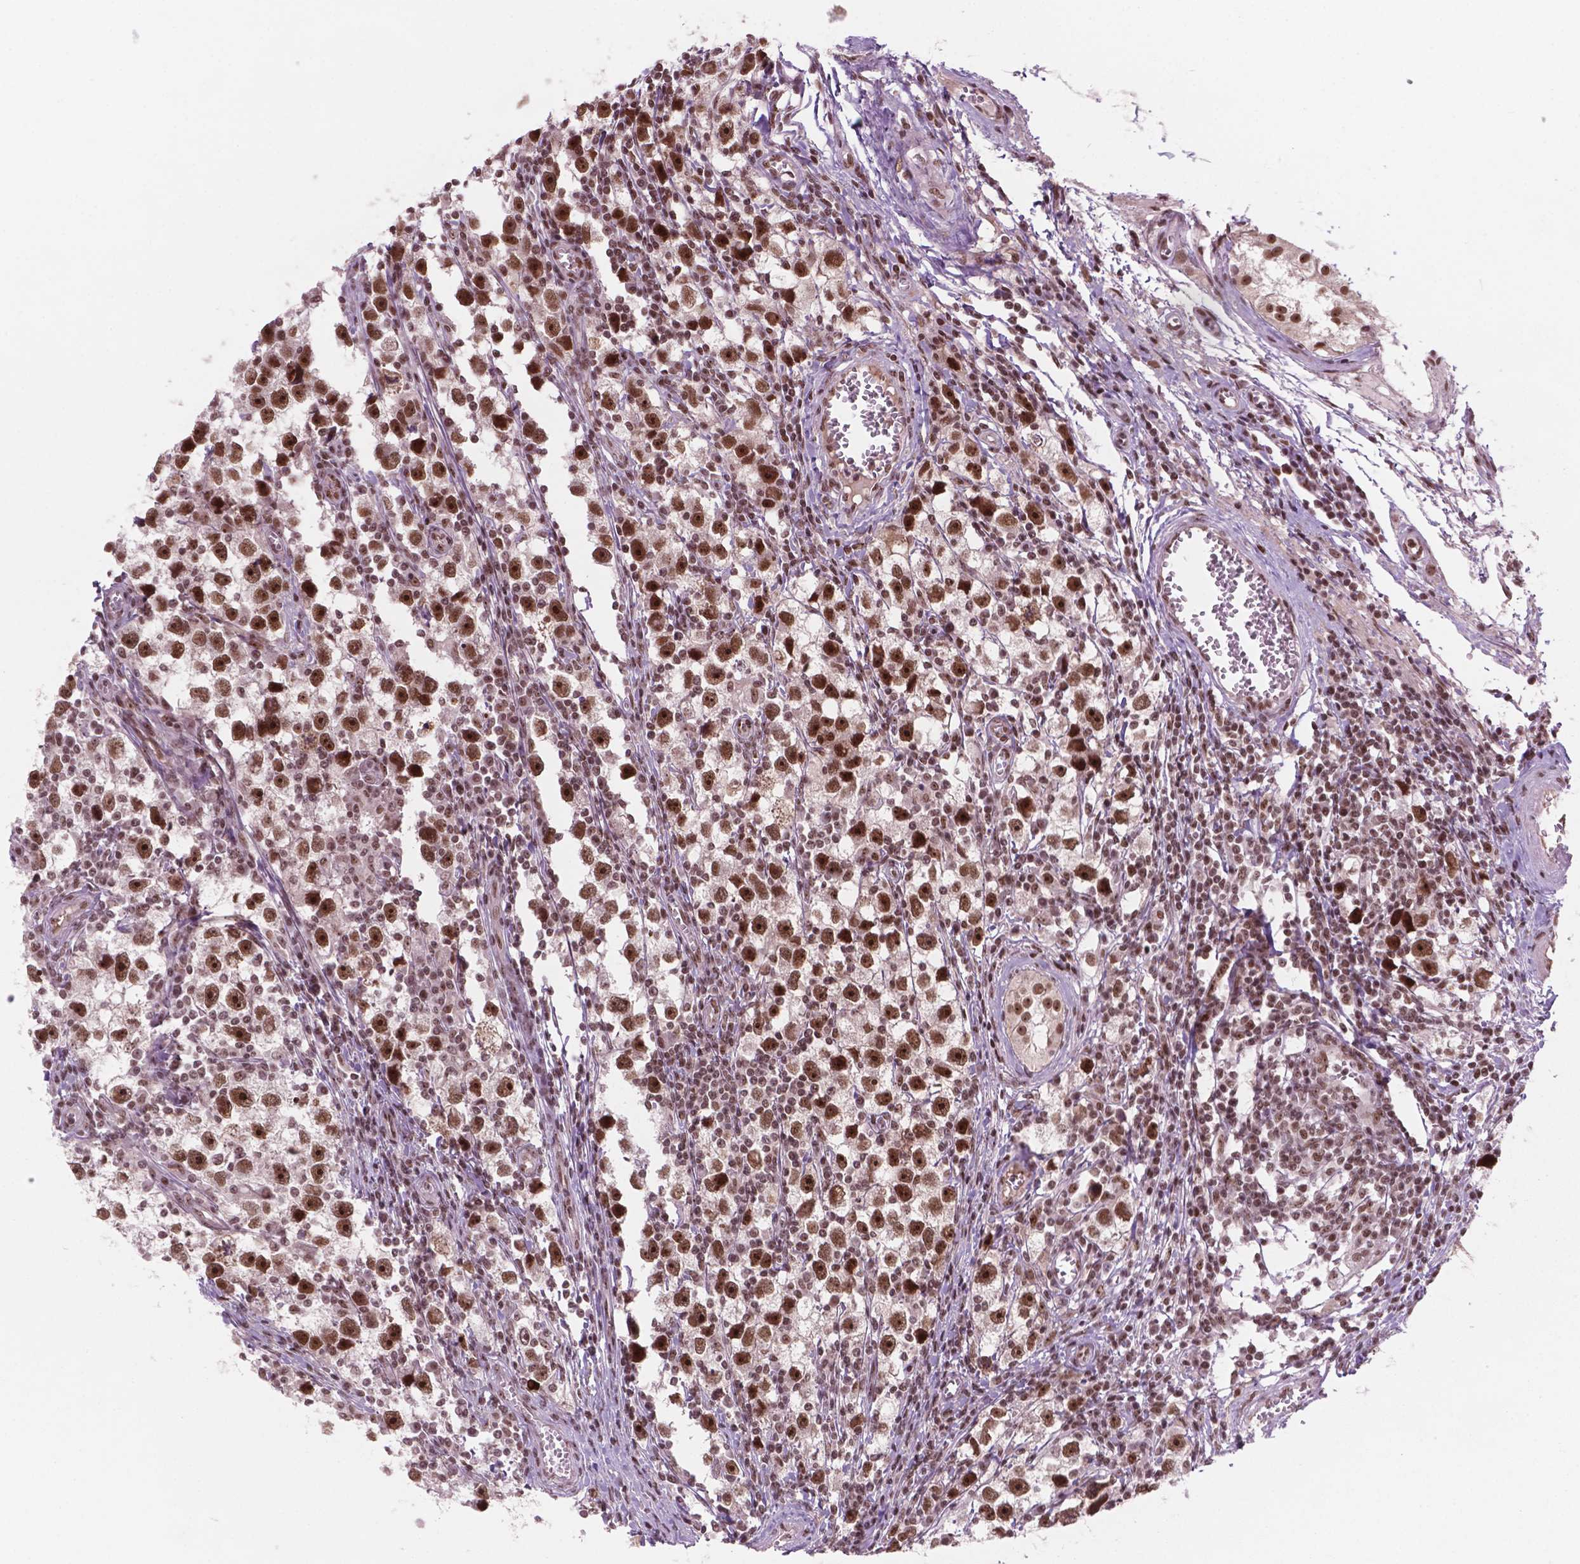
{"staining": {"intensity": "strong", "quantity": ">75%", "location": "nuclear"}, "tissue": "testis cancer", "cell_type": "Tumor cells", "image_type": "cancer", "snomed": [{"axis": "morphology", "description": "Seminoma, NOS"}, {"axis": "topography", "description": "Testis"}], "caption": "IHC of human seminoma (testis) reveals high levels of strong nuclear expression in about >75% of tumor cells.", "gene": "POLR2E", "patient": {"sex": "male", "age": 30}}